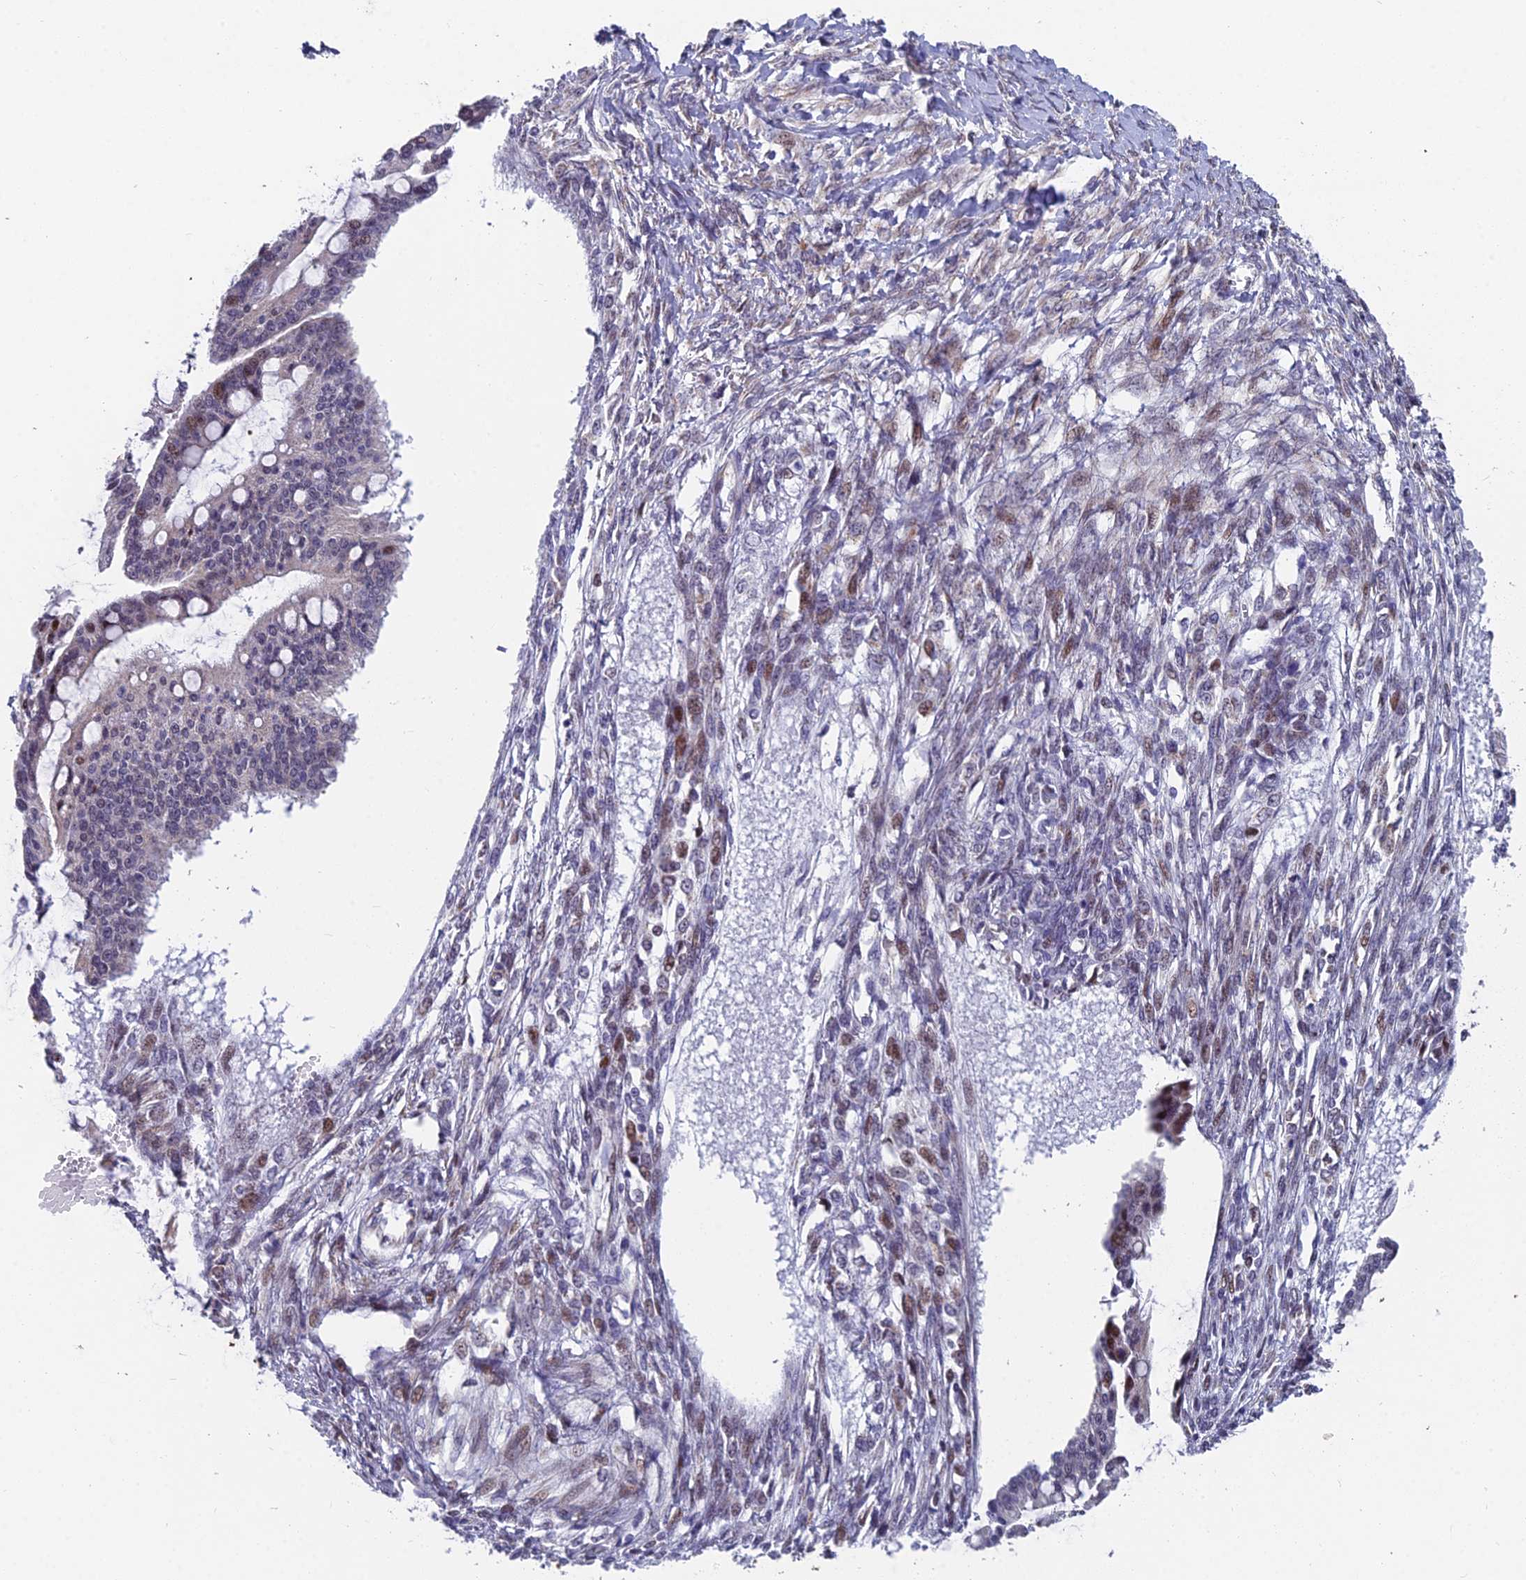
{"staining": {"intensity": "weak", "quantity": "<25%", "location": "nuclear"}, "tissue": "ovarian cancer", "cell_type": "Tumor cells", "image_type": "cancer", "snomed": [{"axis": "morphology", "description": "Cystadenocarcinoma, mucinous, NOS"}, {"axis": "topography", "description": "Ovary"}], "caption": "Protein analysis of ovarian mucinous cystadenocarcinoma displays no significant positivity in tumor cells.", "gene": "XKR9", "patient": {"sex": "female", "age": 73}}